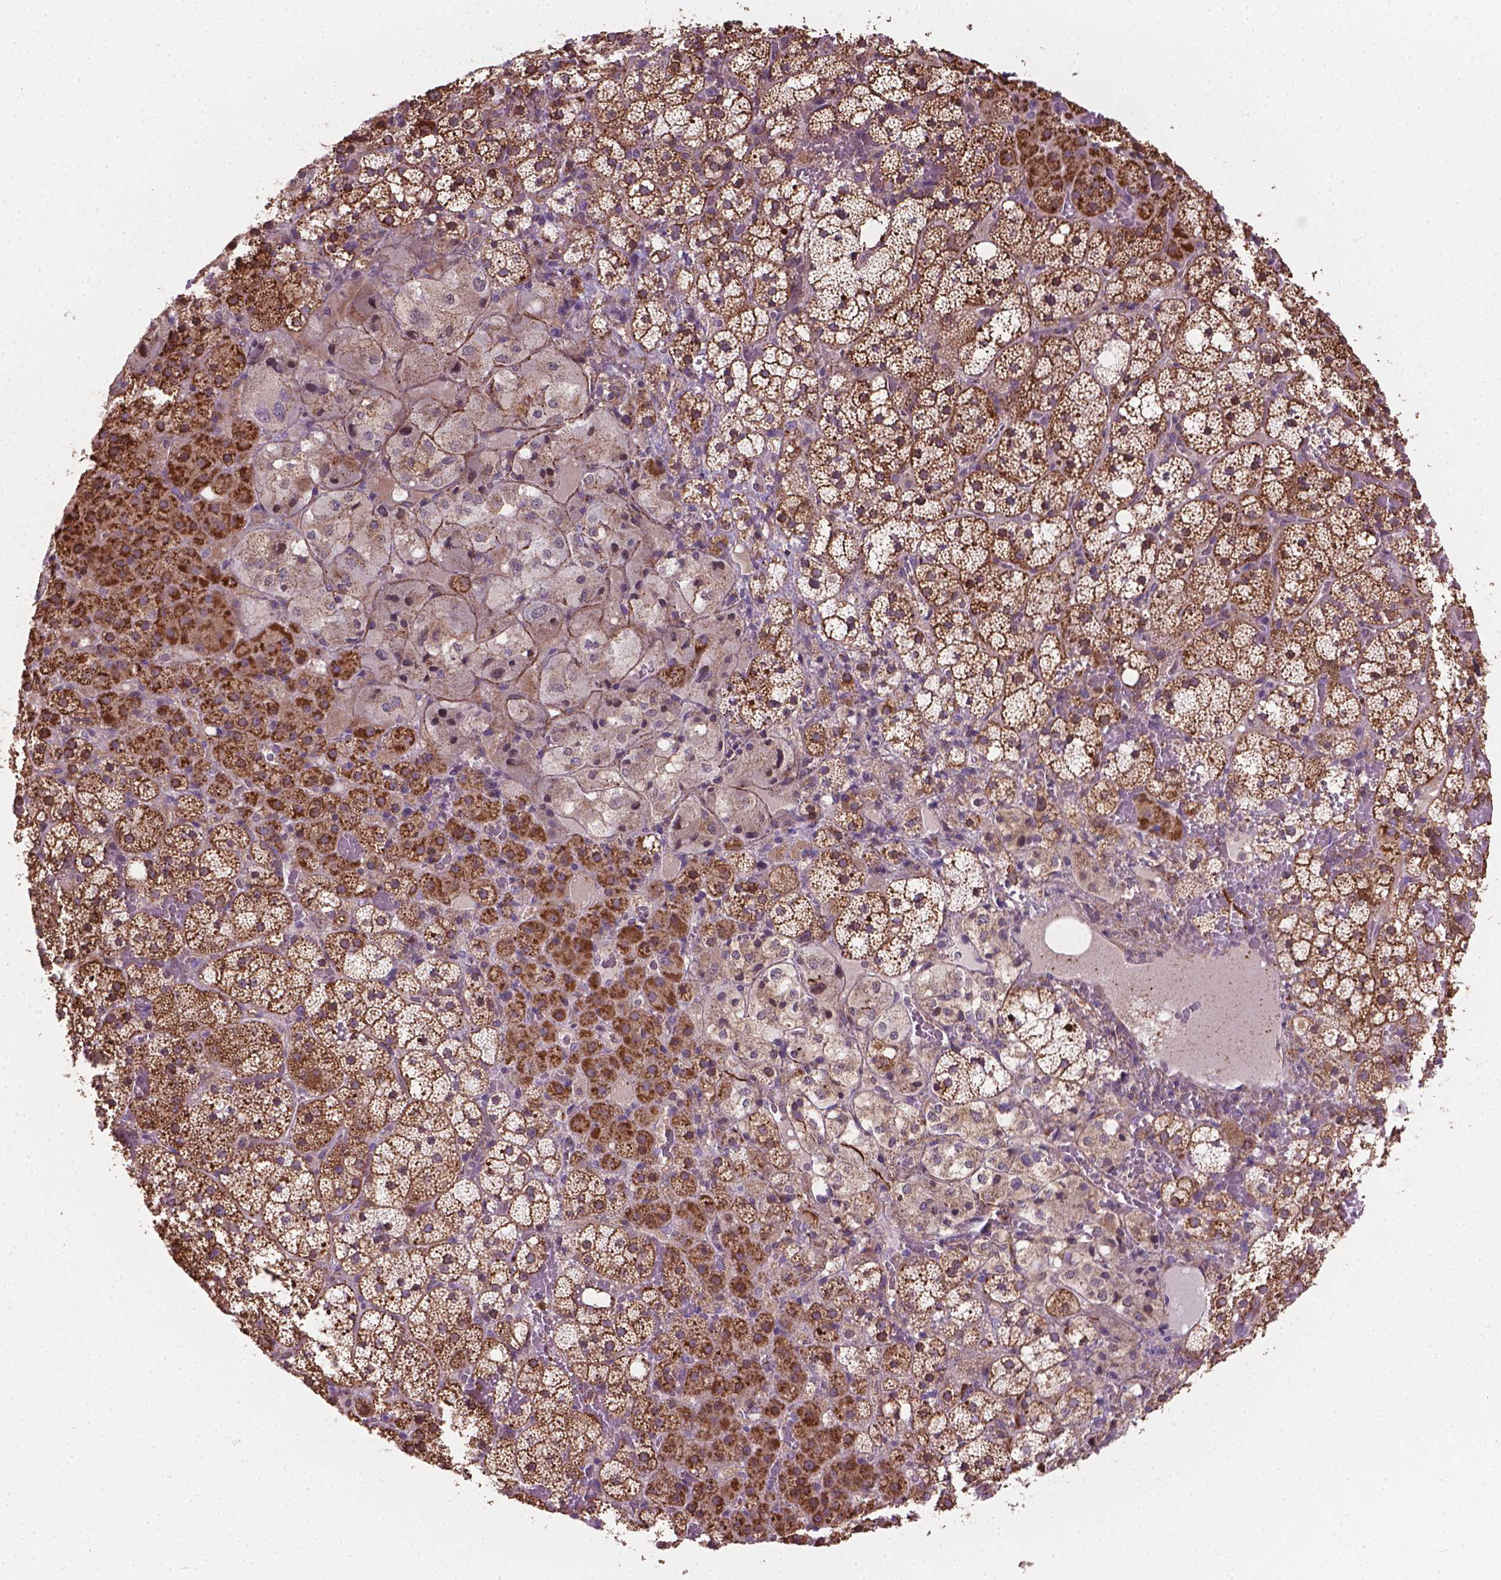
{"staining": {"intensity": "strong", "quantity": "25%-75%", "location": "cytoplasmic/membranous"}, "tissue": "adrenal gland", "cell_type": "Glandular cells", "image_type": "normal", "snomed": [{"axis": "morphology", "description": "Normal tissue, NOS"}, {"axis": "topography", "description": "Adrenal gland"}], "caption": "A brown stain labels strong cytoplasmic/membranous expression of a protein in glandular cells of normal adrenal gland. The staining was performed using DAB, with brown indicating positive protein expression. Nuclei are stained blue with hematoxylin.", "gene": "TCAF1", "patient": {"sex": "male", "age": 53}}